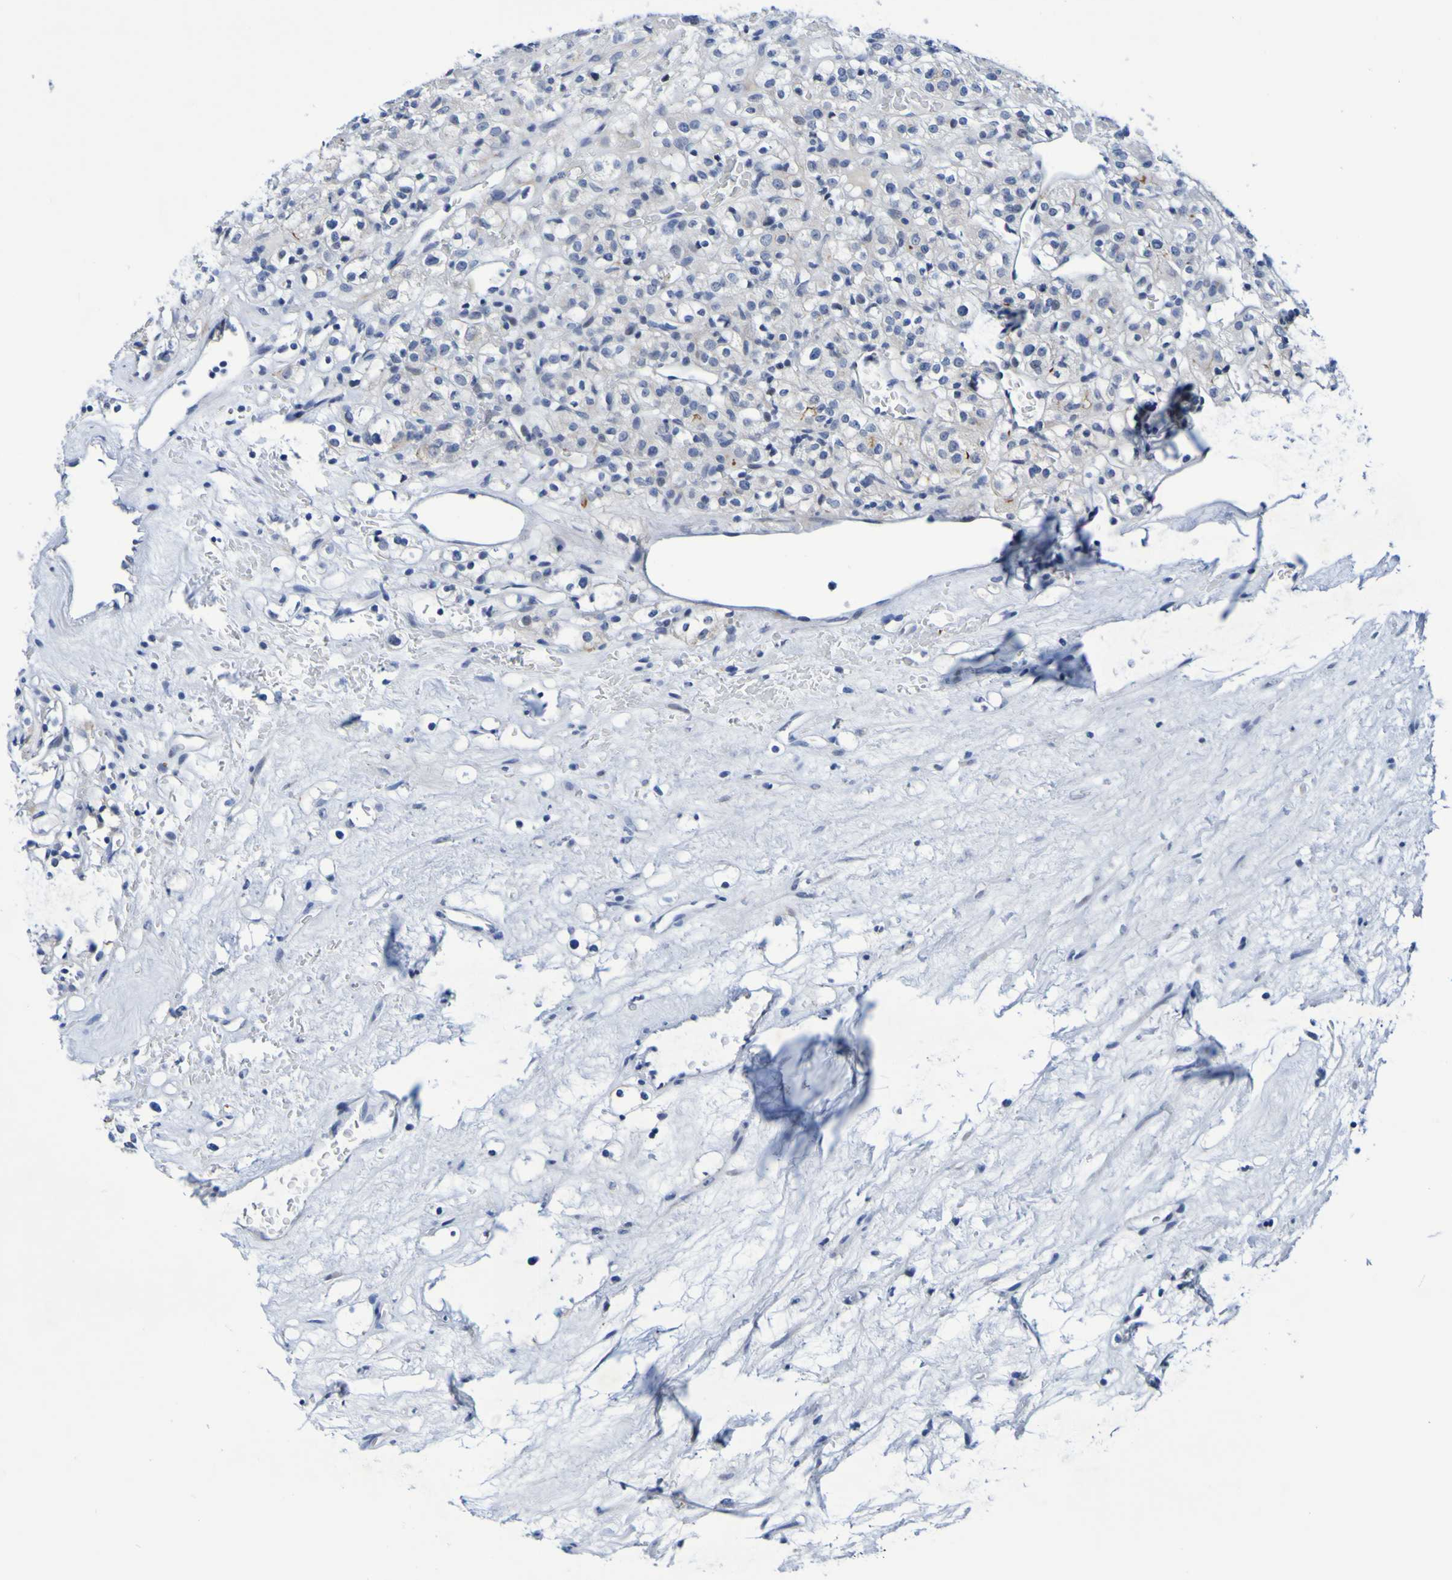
{"staining": {"intensity": "negative", "quantity": "none", "location": "none"}, "tissue": "renal cancer", "cell_type": "Tumor cells", "image_type": "cancer", "snomed": [{"axis": "morphology", "description": "Normal tissue, NOS"}, {"axis": "morphology", "description": "Adenocarcinoma, NOS"}, {"axis": "topography", "description": "Kidney"}], "caption": "IHC of renal cancer (adenocarcinoma) exhibits no positivity in tumor cells.", "gene": "VMA21", "patient": {"sex": "female", "age": 72}}